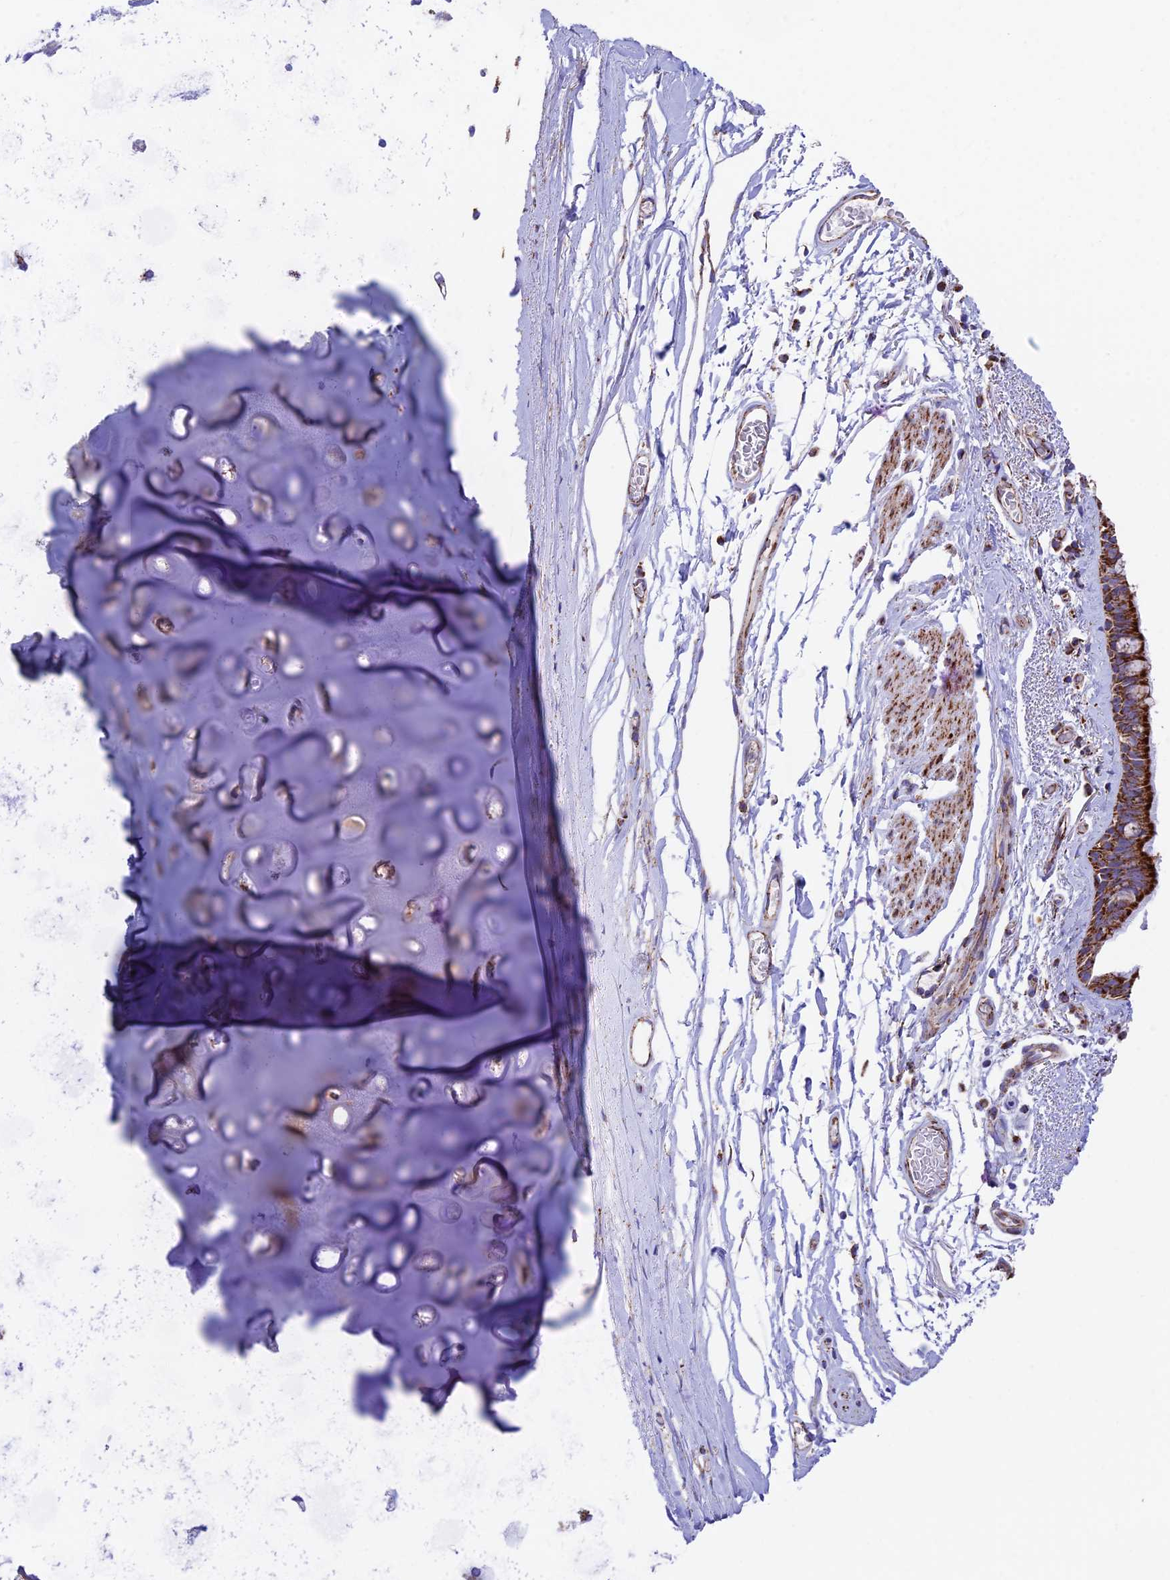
{"staining": {"intensity": "strong", "quantity": ">75%", "location": "cytoplasmic/membranous"}, "tissue": "bronchus", "cell_type": "Respiratory epithelial cells", "image_type": "normal", "snomed": [{"axis": "morphology", "description": "Normal tissue, NOS"}, {"axis": "topography", "description": "Cartilage tissue"}], "caption": "A high-resolution image shows IHC staining of unremarkable bronchus, which displays strong cytoplasmic/membranous expression in about >75% of respiratory epithelial cells. Immunohistochemistry stains the protein in brown and the nuclei are stained blue.", "gene": "CHCHD3", "patient": {"sex": "male", "age": 63}}